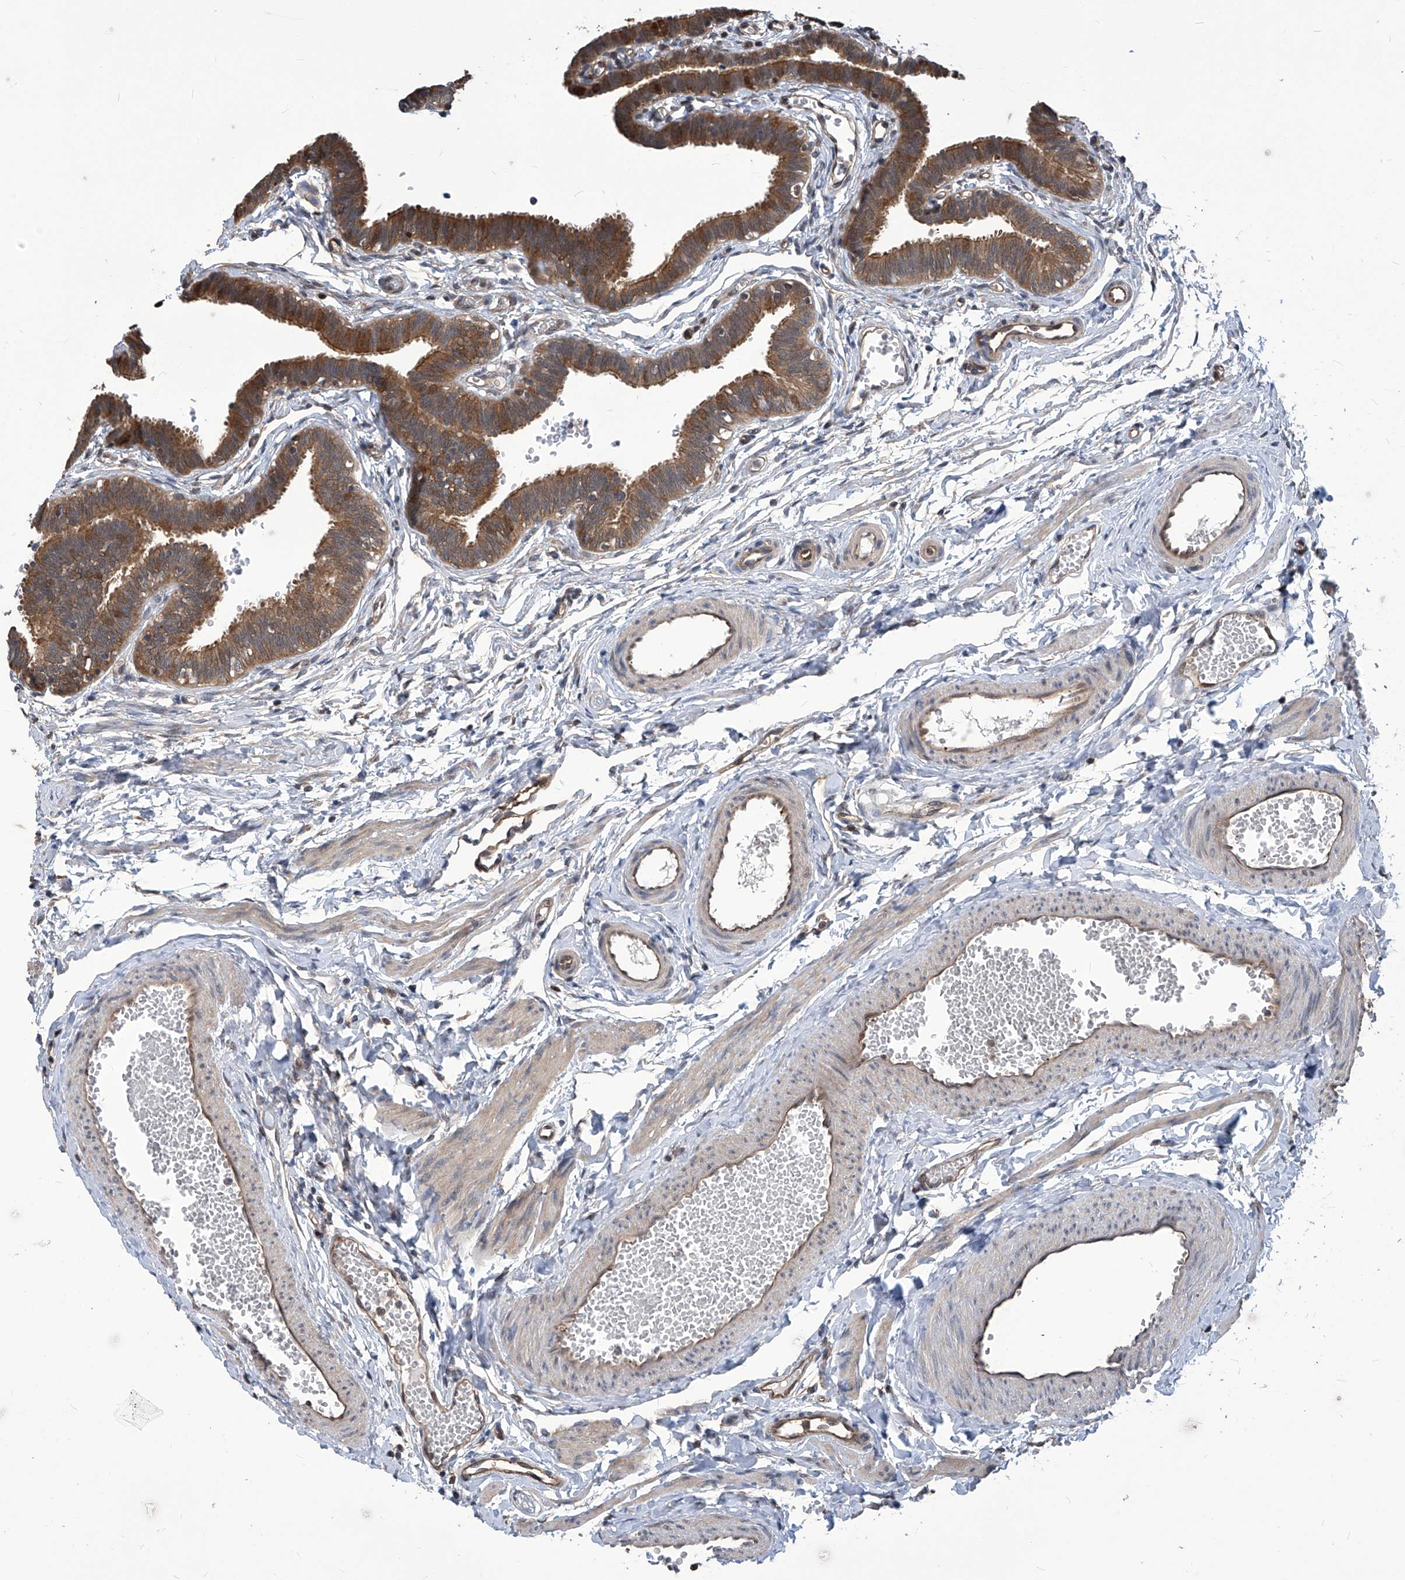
{"staining": {"intensity": "moderate", "quantity": ">75%", "location": "cytoplasmic/membranous"}, "tissue": "fallopian tube", "cell_type": "Glandular cells", "image_type": "normal", "snomed": [{"axis": "morphology", "description": "Normal tissue, NOS"}, {"axis": "topography", "description": "Fallopian tube"}, {"axis": "topography", "description": "Ovary"}], "caption": "This image reveals immunohistochemistry staining of benign fallopian tube, with medium moderate cytoplasmic/membranous staining in approximately >75% of glandular cells.", "gene": "PSMB1", "patient": {"sex": "female", "age": 23}}